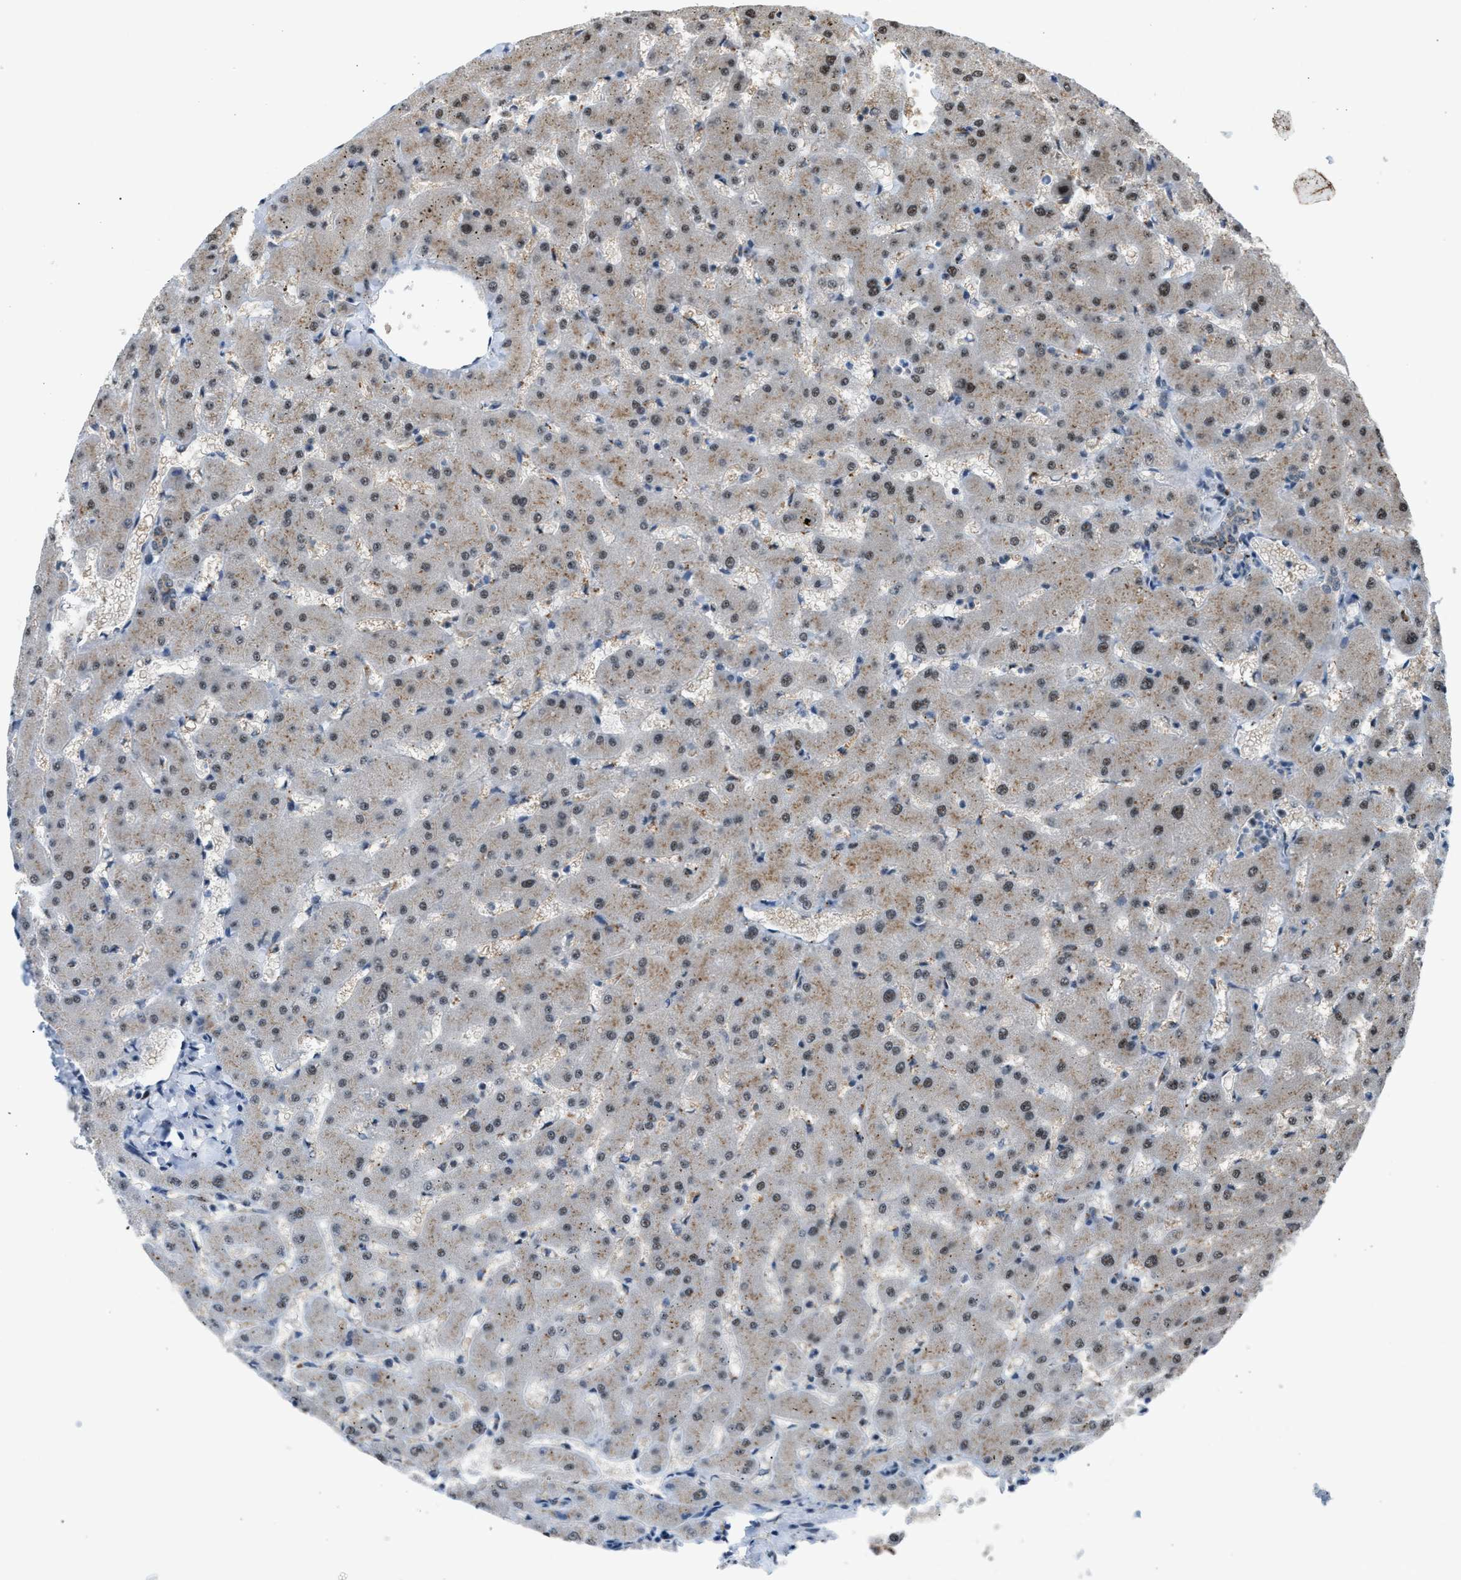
{"staining": {"intensity": "moderate", "quantity": ">75%", "location": "cytoplasmic/membranous,nuclear"}, "tissue": "liver", "cell_type": "Cholangiocytes", "image_type": "normal", "snomed": [{"axis": "morphology", "description": "Normal tissue, NOS"}, {"axis": "topography", "description": "Liver"}], "caption": "Immunohistochemical staining of unremarkable human liver reveals medium levels of moderate cytoplasmic/membranous,nuclear positivity in approximately >75% of cholangiocytes. (DAB IHC, brown staining for protein, blue staining for nuclei).", "gene": "CENPP", "patient": {"sex": "female", "age": 63}}